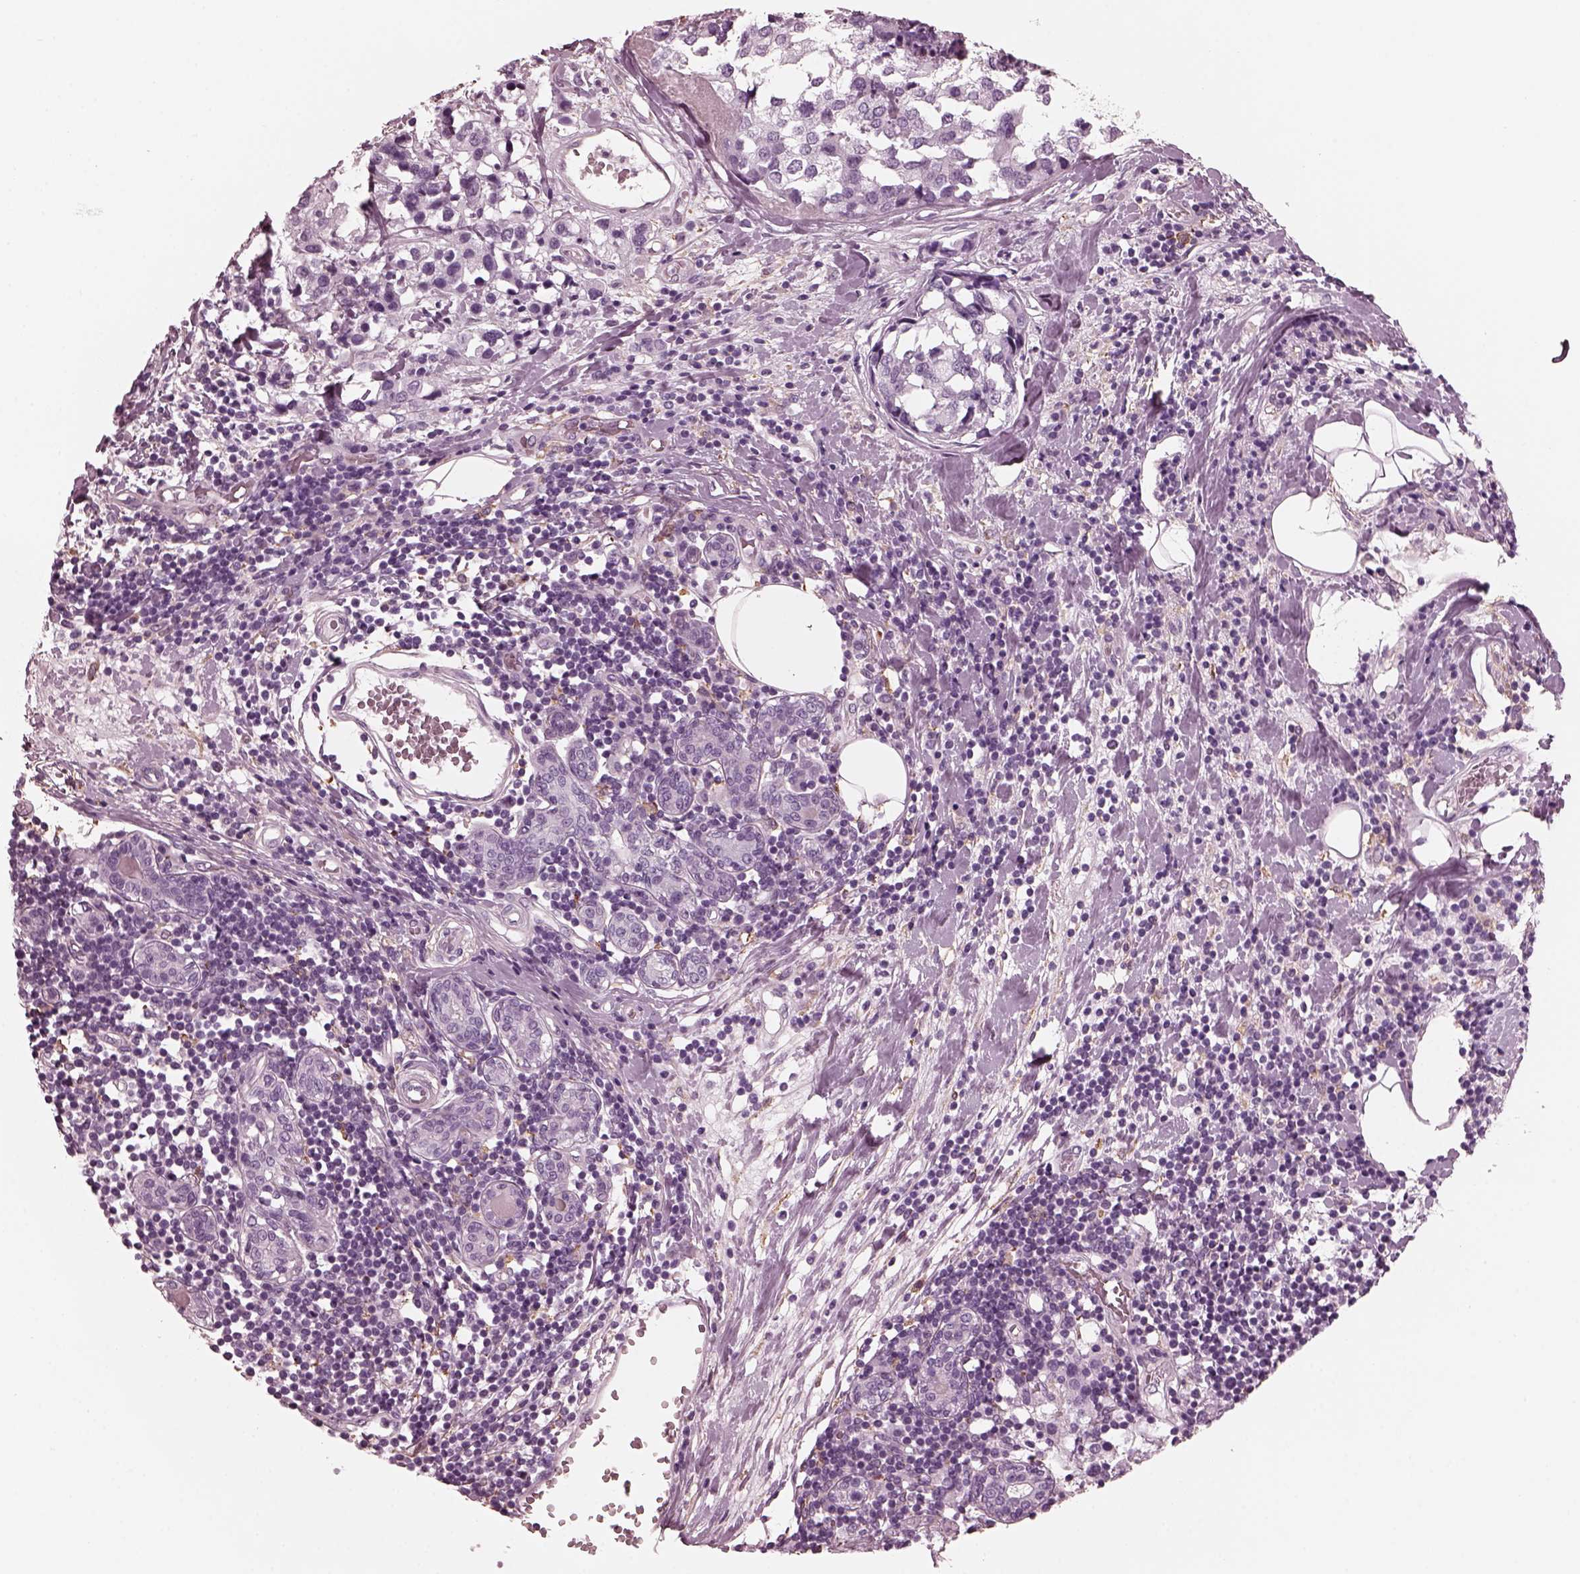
{"staining": {"intensity": "negative", "quantity": "none", "location": "none"}, "tissue": "breast cancer", "cell_type": "Tumor cells", "image_type": "cancer", "snomed": [{"axis": "morphology", "description": "Lobular carcinoma"}, {"axis": "topography", "description": "Breast"}], "caption": "This is an immunohistochemistry (IHC) photomicrograph of breast cancer (lobular carcinoma). There is no staining in tumor cells.", "gene": "CGA", "patient": {"sex": "female", "age": 59}}